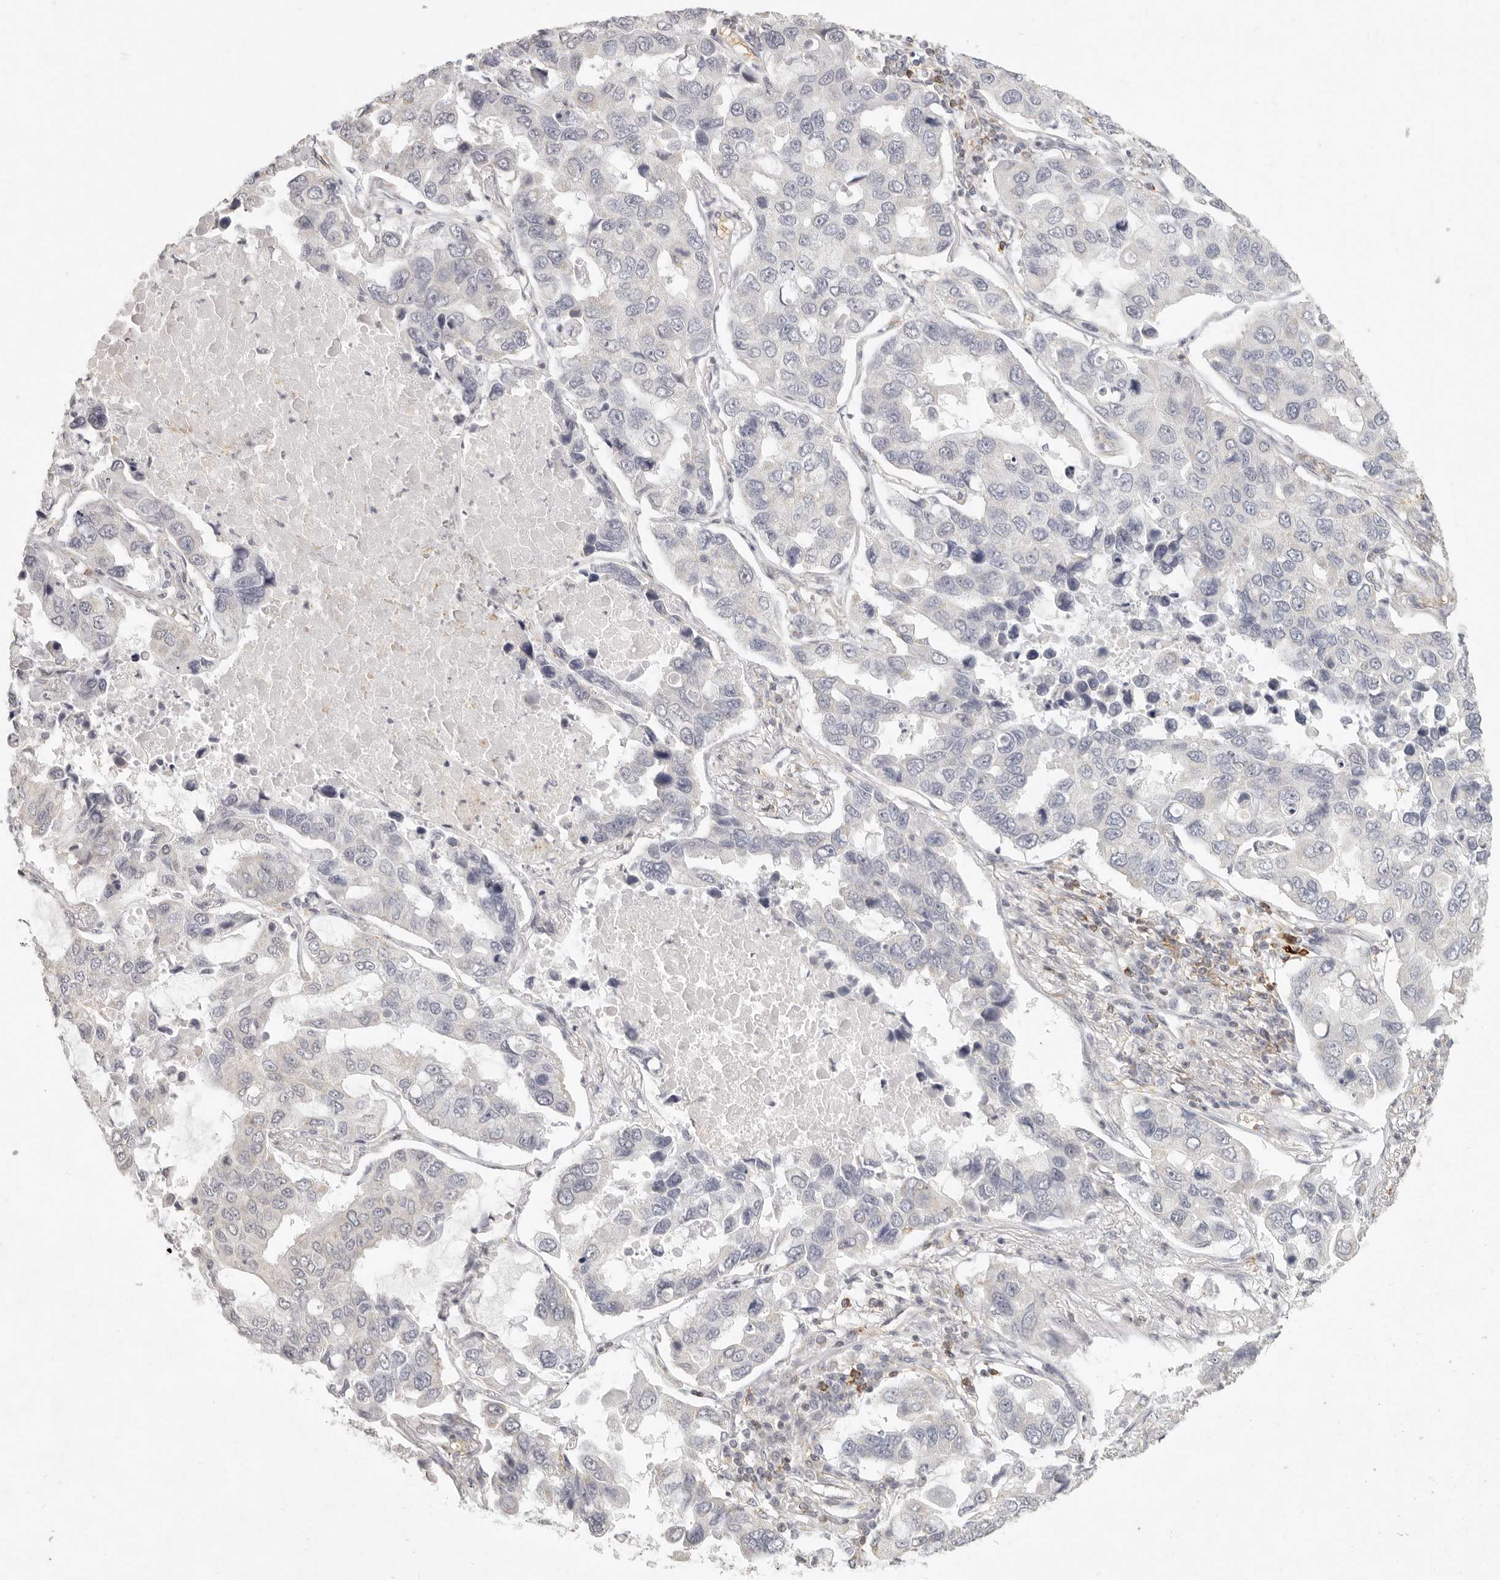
{"staining": {"intensity": "negative", "quantity": "none", "location": "none"}, "tissue": "lung cancer", "cell_type": "Tumor cells", "image_type": "cancer", "snomed": [{"axis": "morphology", "description": "Adenocarcinoma, NOS"}, {"axis": "topography", "description": "Lung"}], "caption": "A histopathology image of lung adenocarcinoma stained for a protein exhibits no brown staining in tumor cells. (DAB (3,3'-diaminobenzidine) immunohistochemistry (IHC) with hematoxylin counter stain).", "gene": "NIBAN1", "patient": {"sex": "male", "age": 64}}